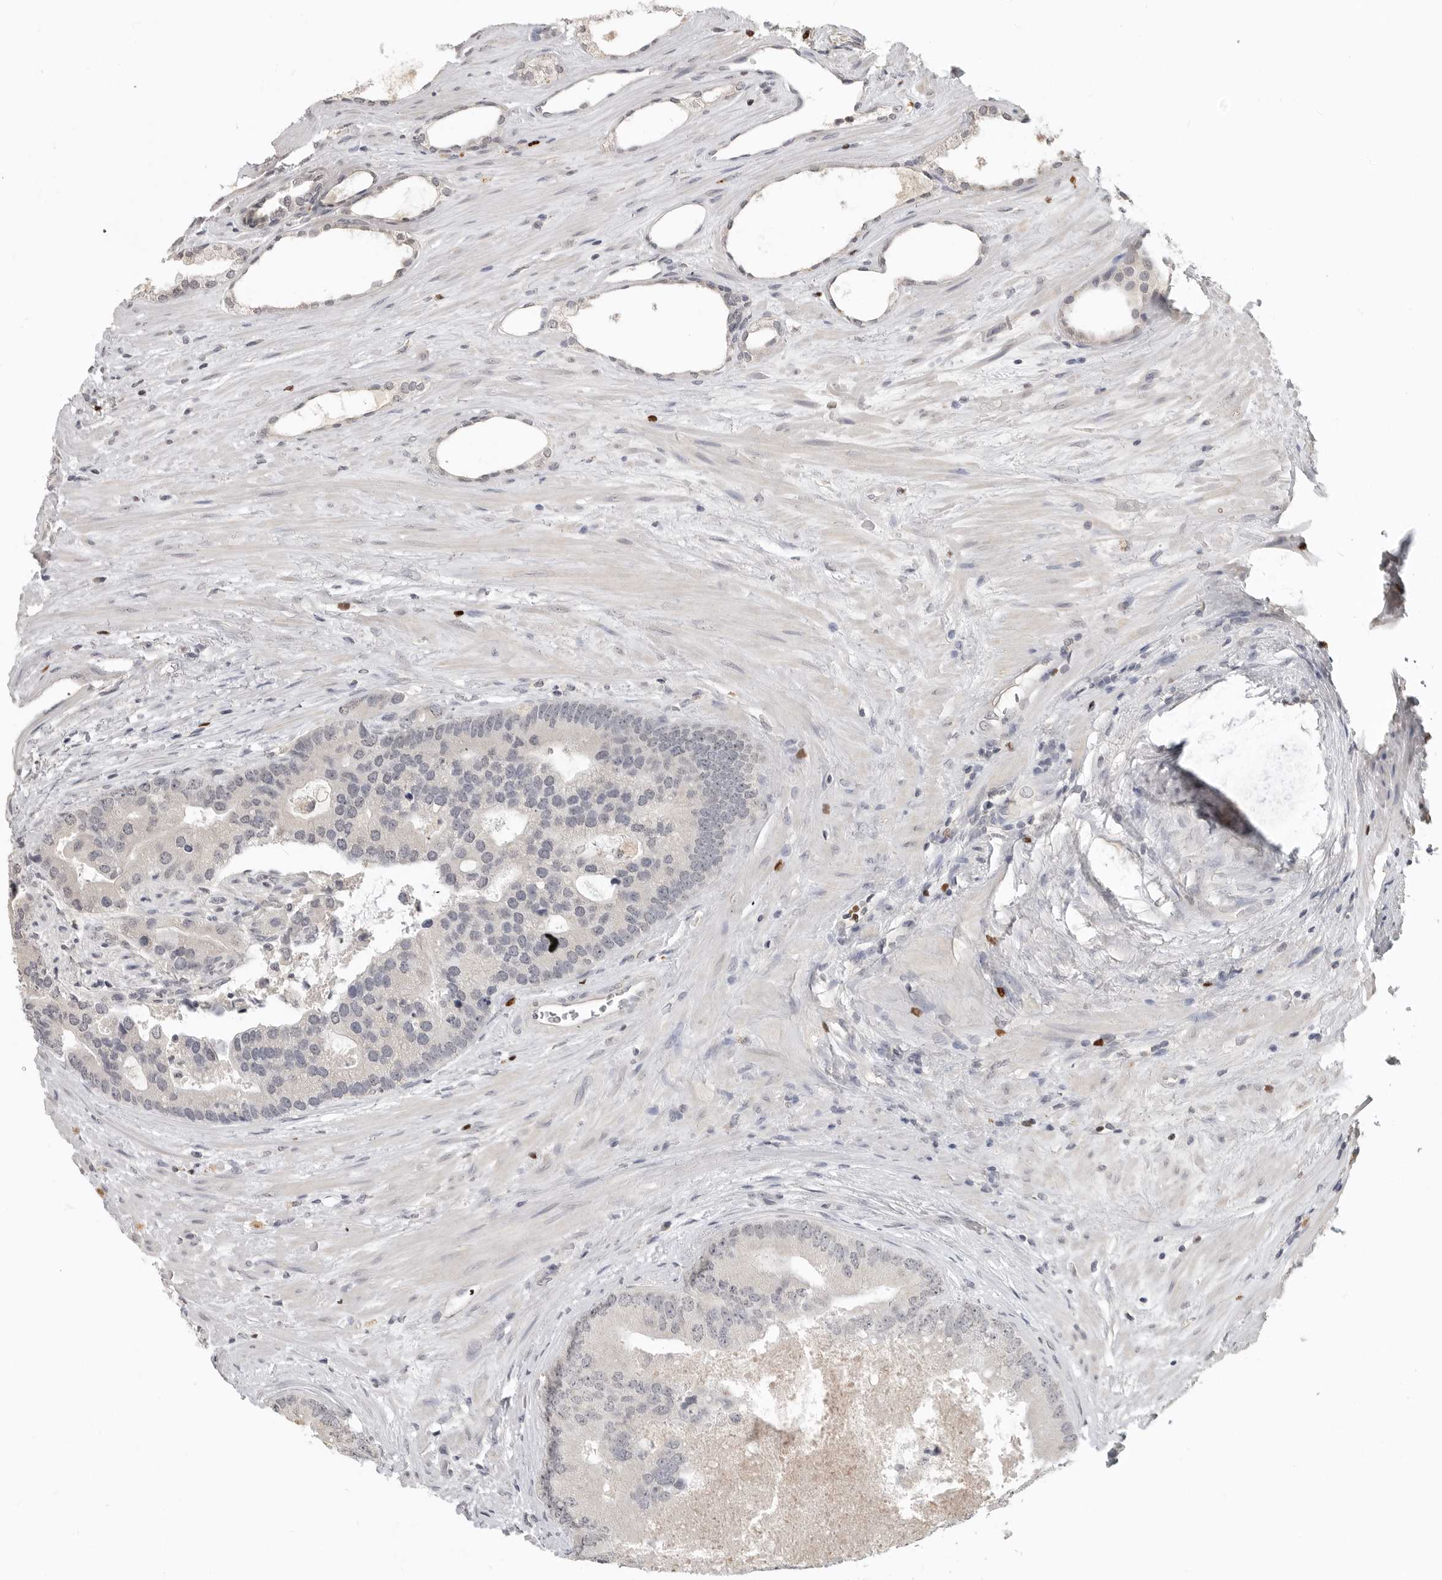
{"staining": {"intensity": "negative", "quantity": "none", "location": "none"}, "tissue": "prostate cancer", "cell_type": "Tumor cells", "image_type": "cancer", "snomed": [{"axis": "morphology", "description": "Adenocarcinoma, High grade"}, {"axis": "topography", "description": "Prostate"}], "caption": "Human prostate high-grade adenocarcinoma stained for a protein using immunohistochemistry (IHC) exhibits no positivity in tumor cells.", "gene": "FOXP3", "patient": {"sex": "male", "age": 70}}